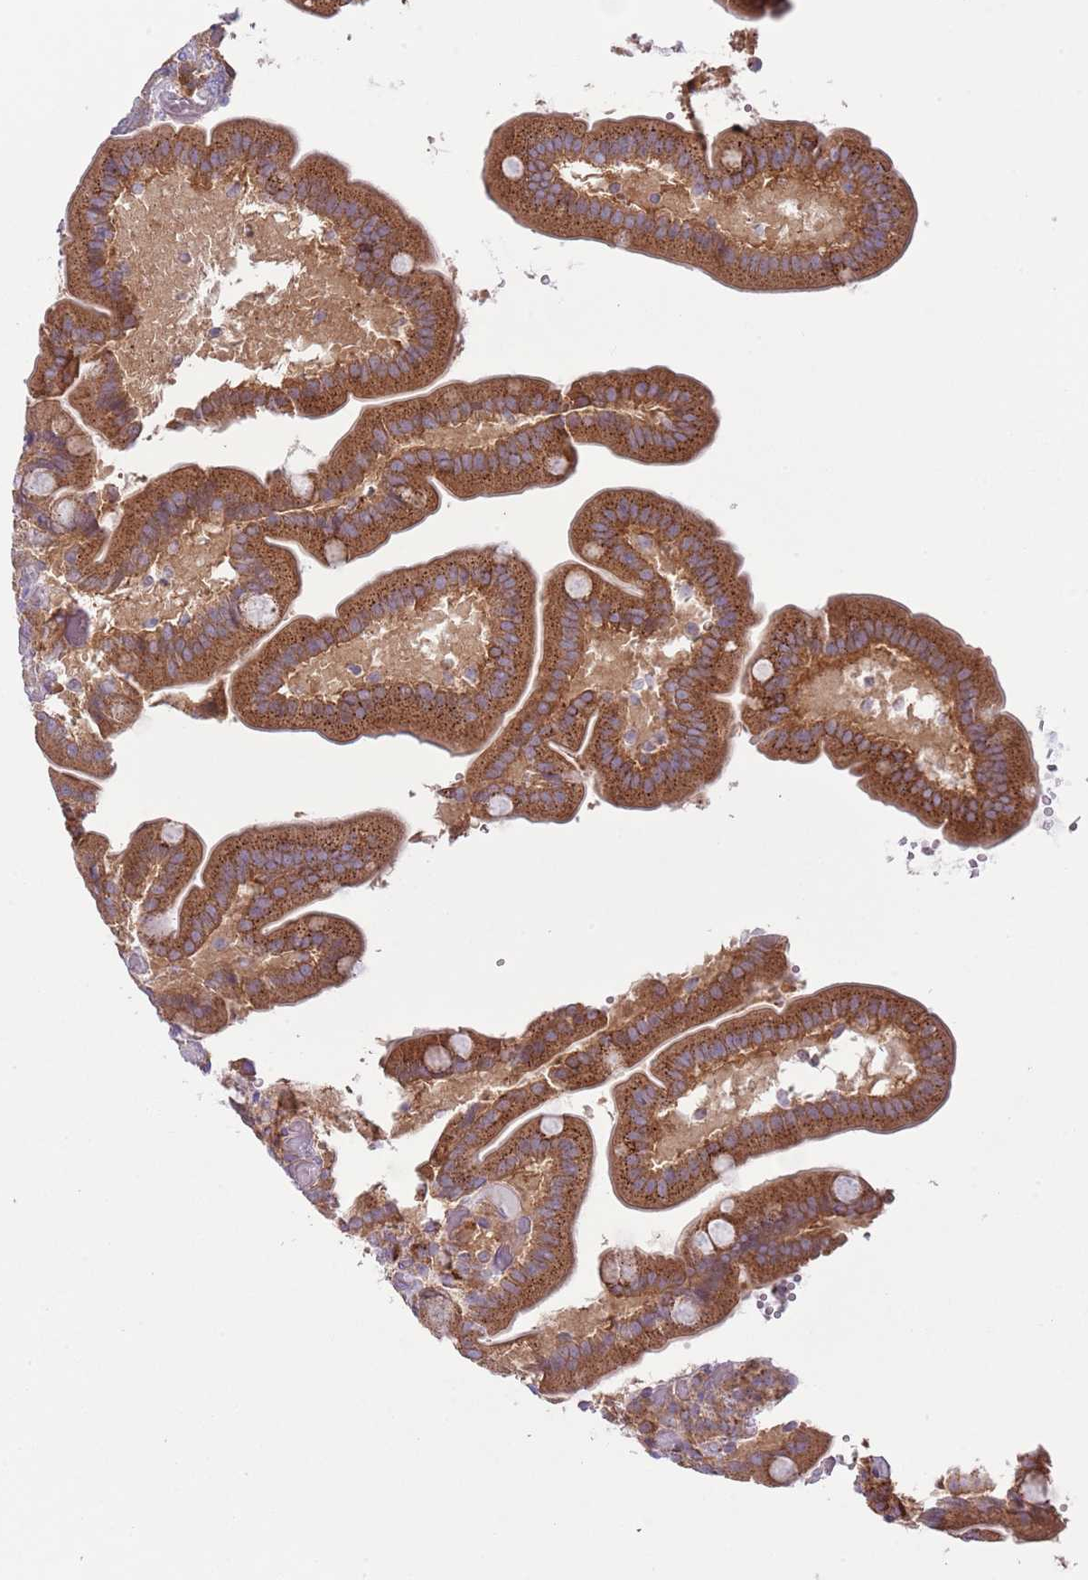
{"staining": {"intensity": "moderate", "quantity": ">75%", "location": "cytoplasmic/membranous"}, "tissue": "duodenum", "cell_type": "Glandular cells", "image_type": "normal", "snomed": [{"axis": "morphology", "description": "Normal tissue, NOS"}, {"axis": "topography", "description": "Duodenum"}], "caption": "Immunohistochemistry image of unremarkable duodenum: duodenum stained using immunohistochemistry (IHC) shows medium levels of moderate protein expression localized specifically in the cytoplasmic/membranous of glandular cells, appearing as a cytoplasmic/membranous brown color.", "gene": "COPE", "patient": {"sex": "female", "age": 62}}